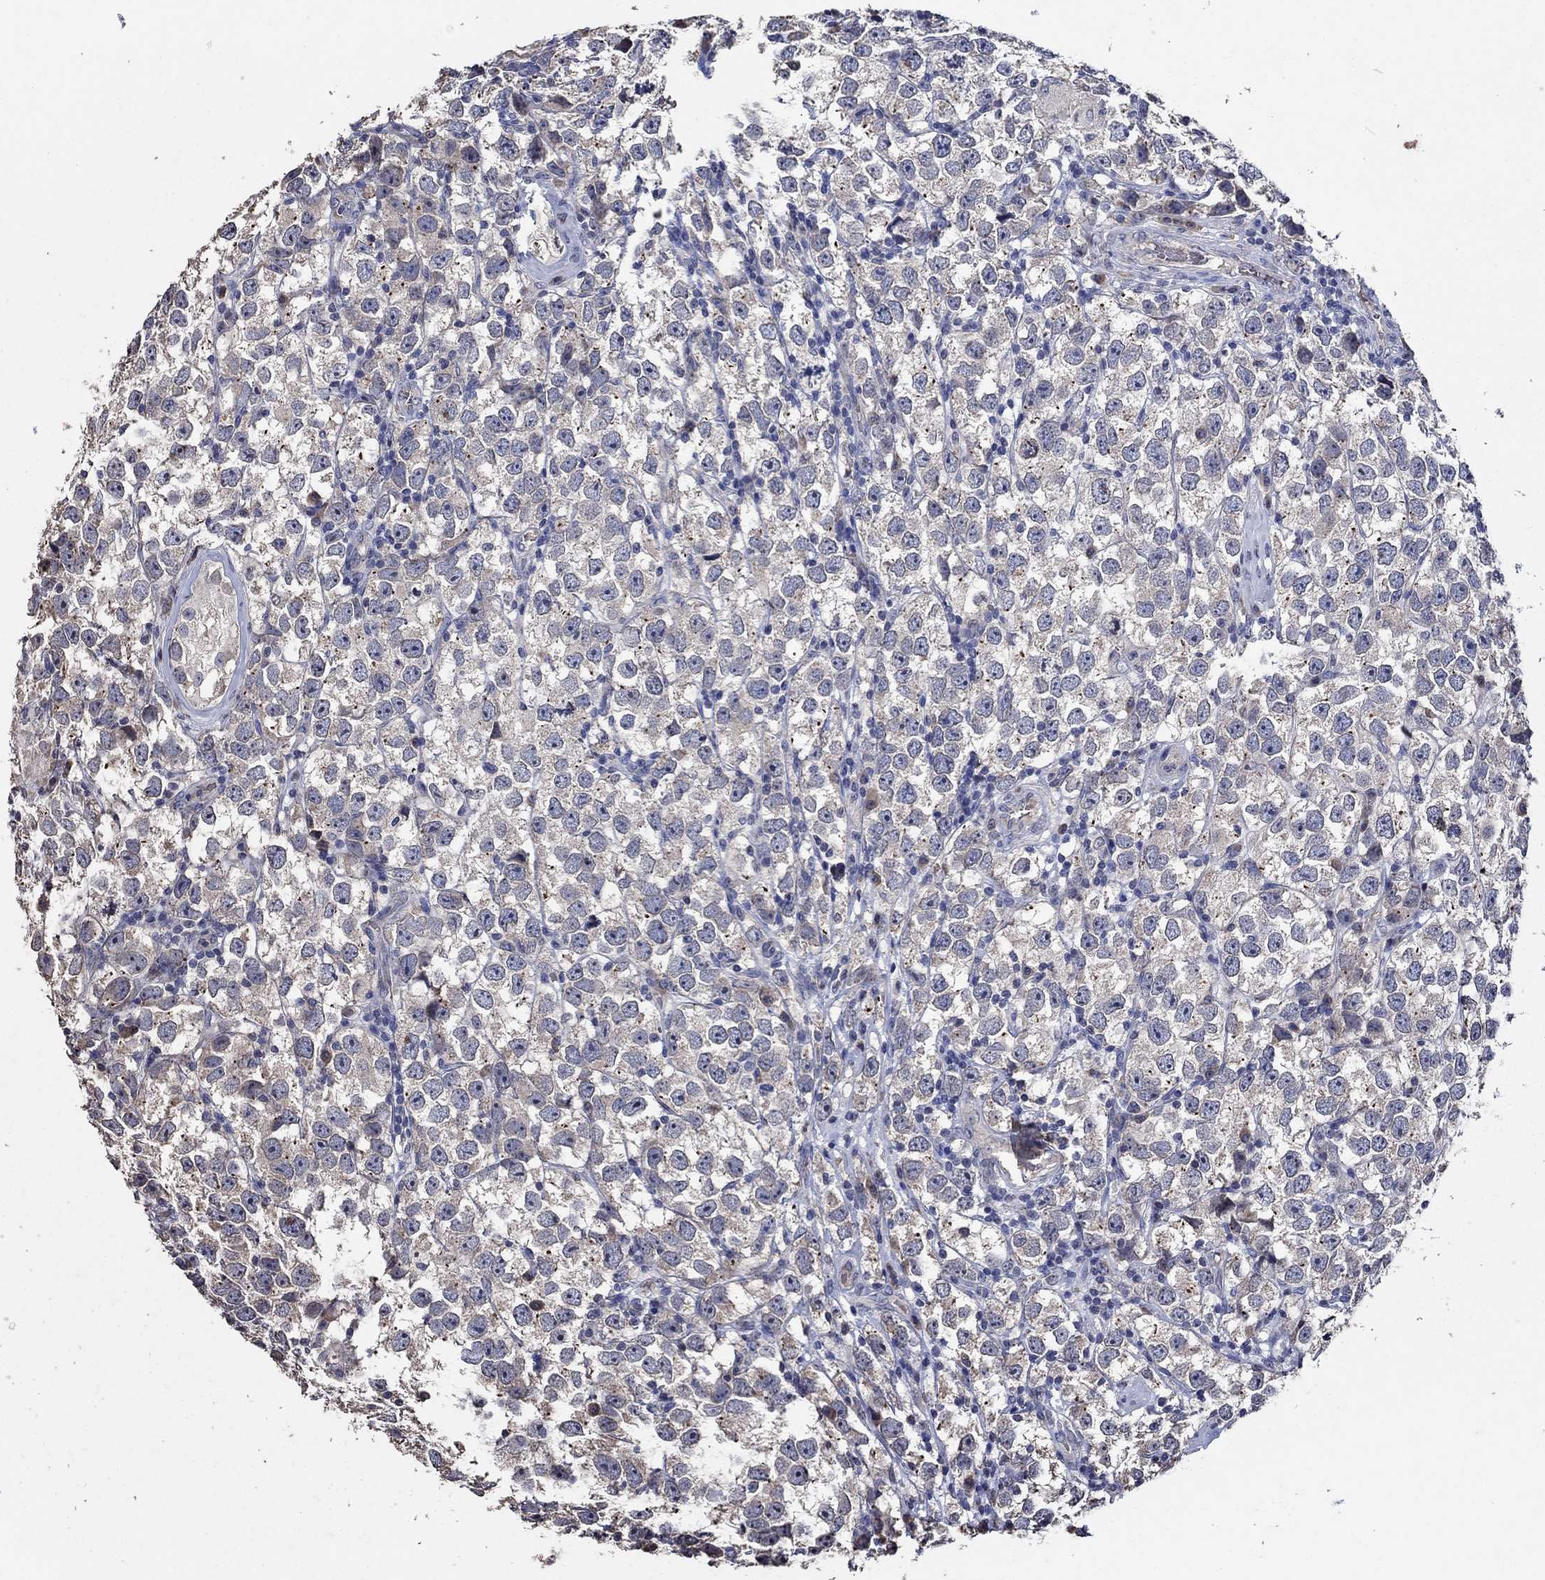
{"staining": {"intensity": "weak", "quantity": "<25%", "location": "cytoplasmic/membranous"}, "tissue": "testis cancer", "cell_type": "Tumor cells", "image_type": "cancer", "snomed": [{"axis": "morphology", "description": "Seminoma, NOS"}, {"axis": "topography", "description": "Testis"}], "caption": "Seminoma (testis) stained for a protein using IHC reveals no staining tumor cells.", "gene": "HAP1", "patient": {"sex": "male", "age": 26}}